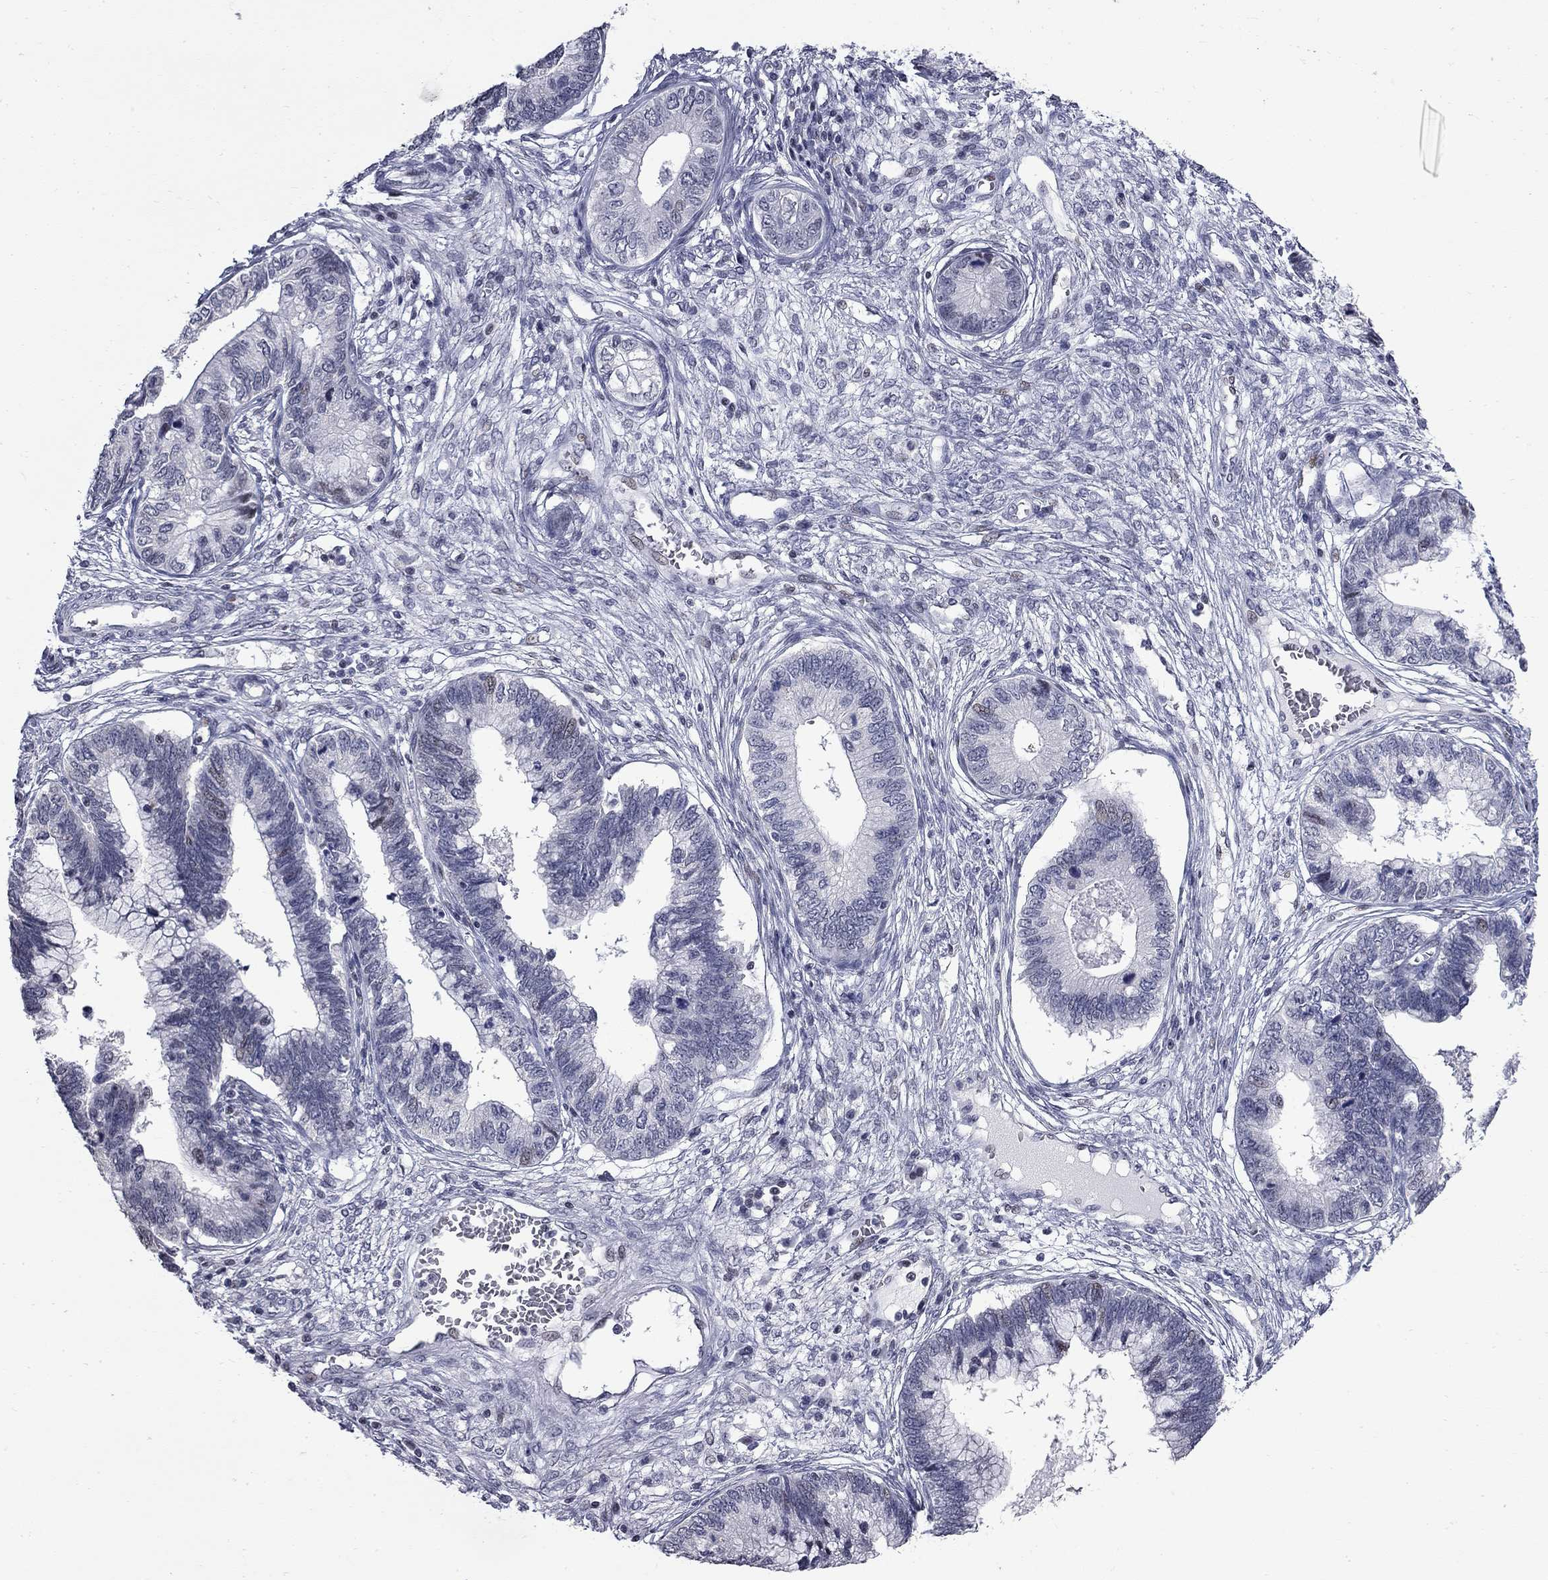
{"staining": {"intensity": "negative", "quantity": "none", "location": "none"}, "tissue": "cervical cancer", "cell_type": "Tumor cells", "image_type": "cancer", "snomed": [{"axis": "morphology", "description": "Adenocarcinoma, NOS"}, {"axis": "topography", "description": "Cervix"}], "caption": "Human cervical cancer stained for a protein using immunohistochemistry shows no positivity in tumor cells.", "gene": "ZNF154", "patient": {"sex": "female", "age": 44}}